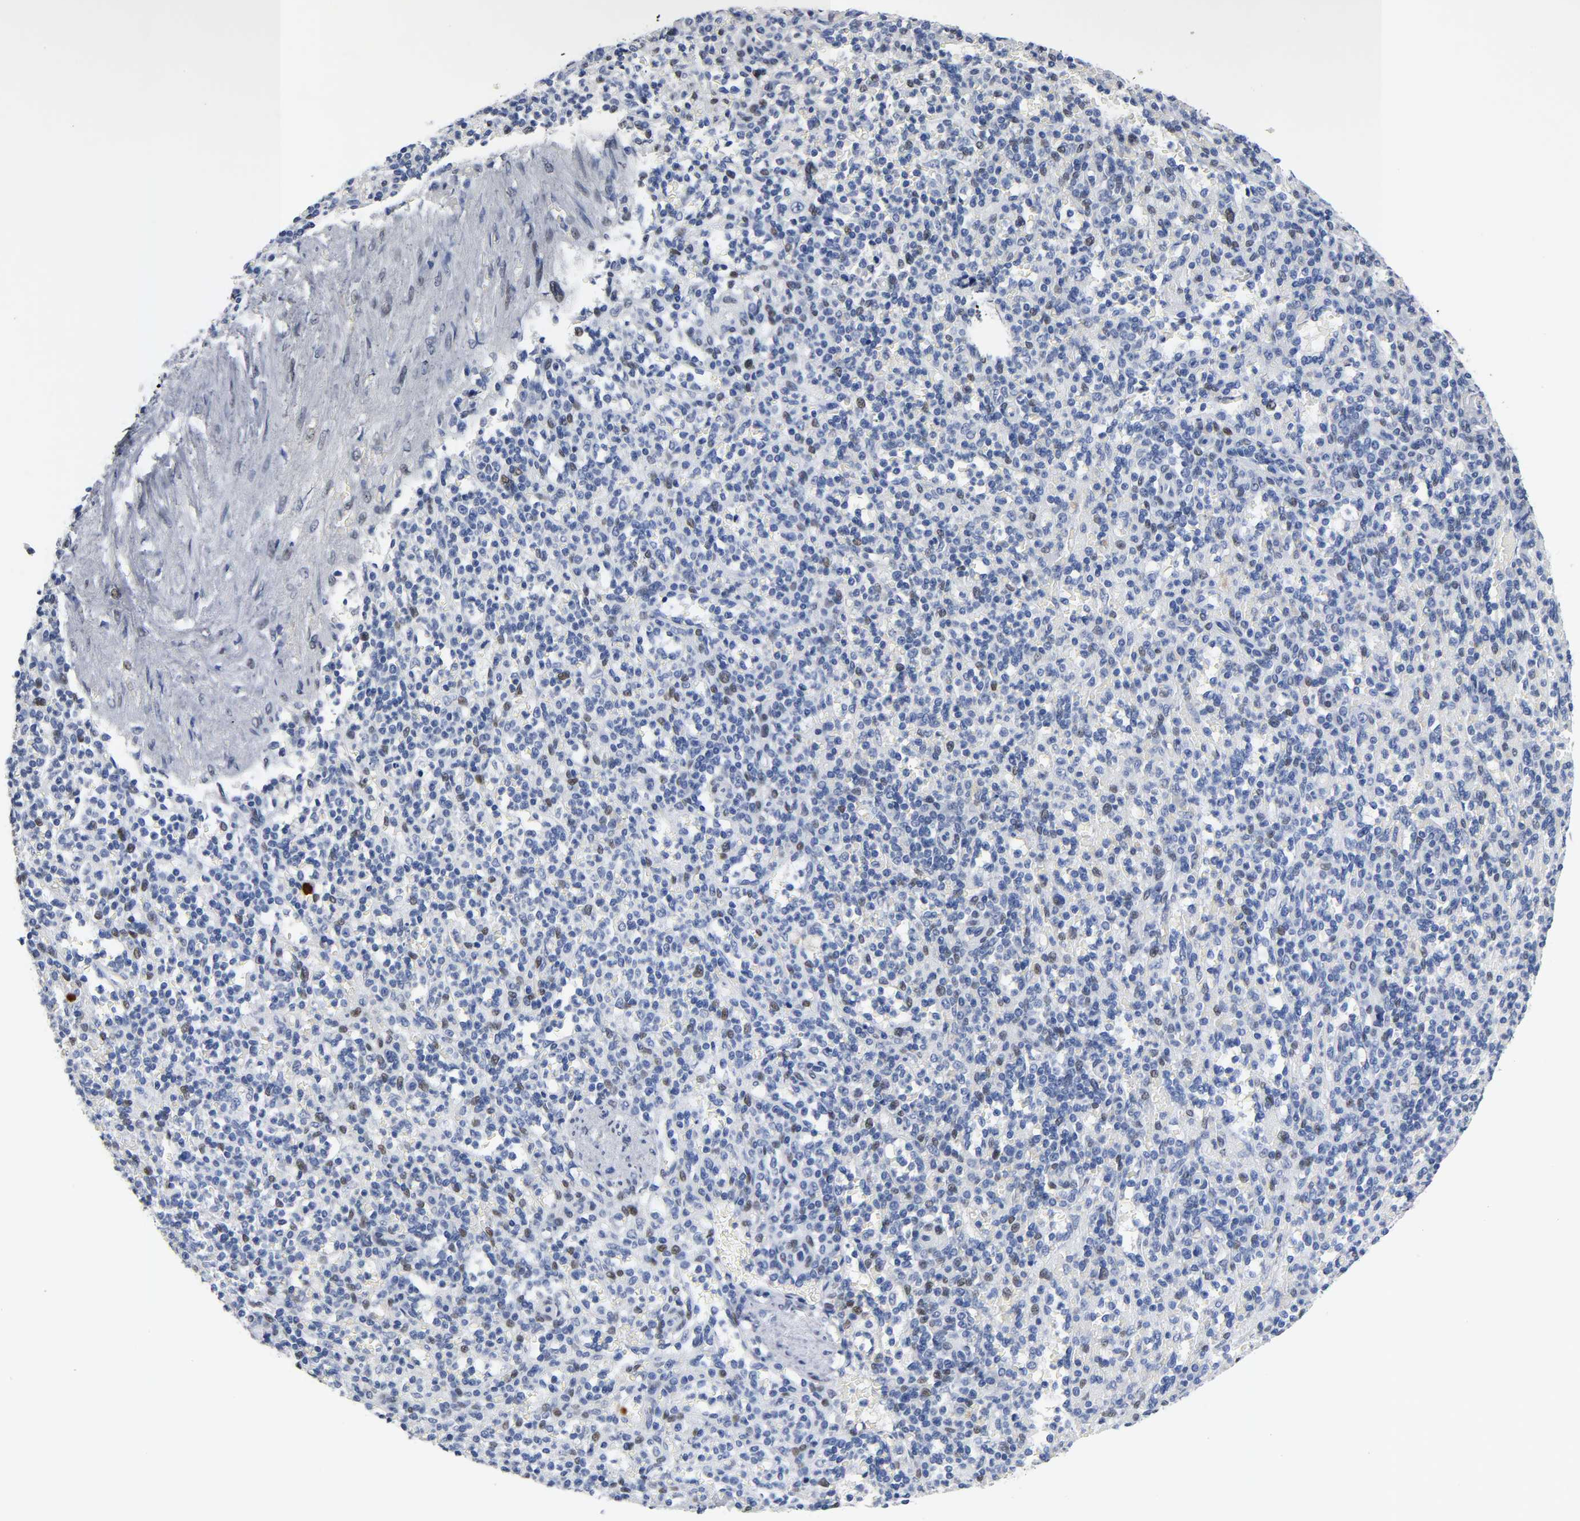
{"staining": {"intensity": "moderate", "quantity": "<25%", "location": "nuclear"}, "tissue": "spleen", "cell_type": "Cells in red pulp", "image_type": "normal", "snomed": [{"axis": "morphology", "description": "Normal tissue, NOS"}, {"axis": "topography", "description": "Spleen"}], "caption": "Approximately <25% of cells in red pulp in normal spleen demonstrate moderate nuclear protein staining as visualized by brown immunohistochemical staining.", "gene": "NAB2", "patient": {"sex": "female", "age": 74}}